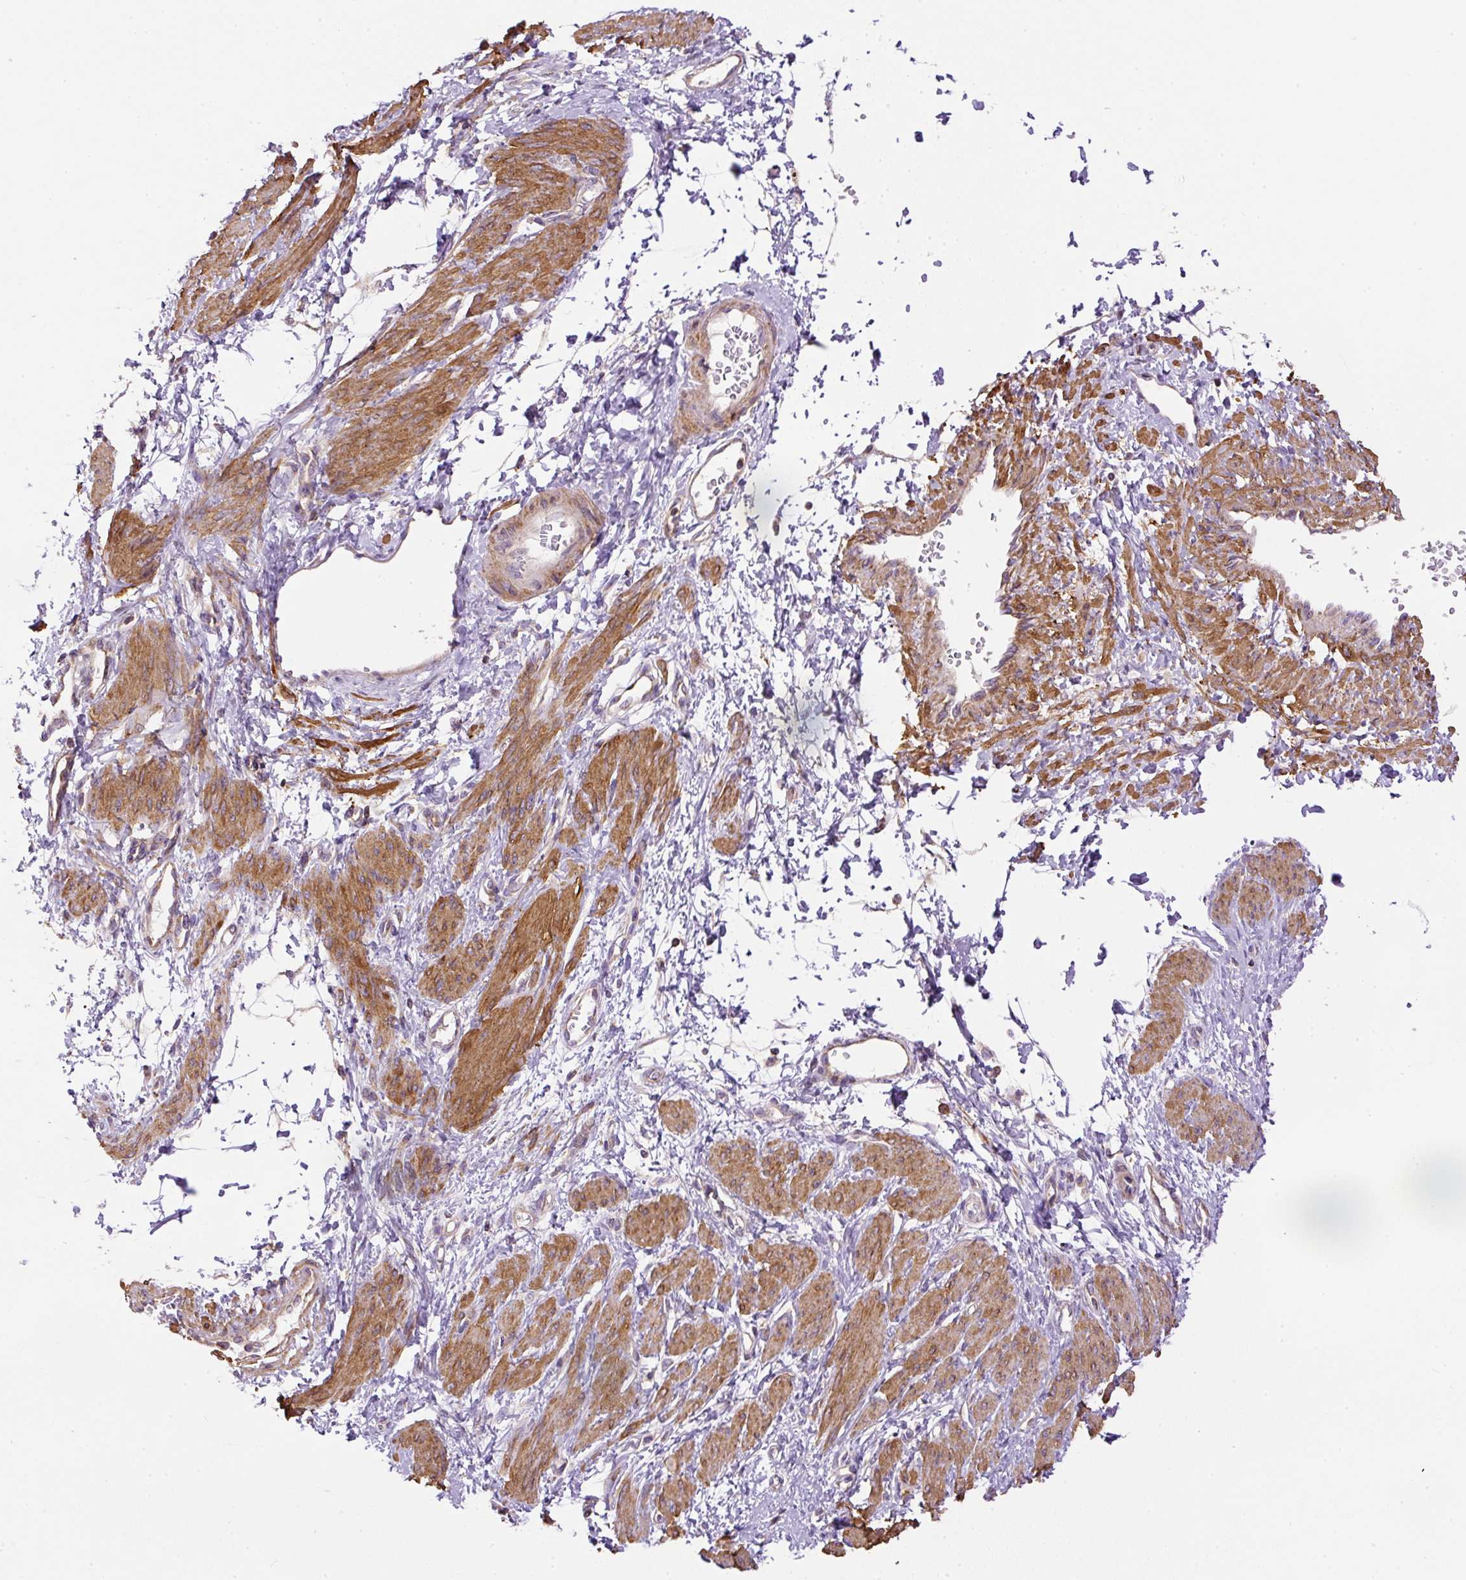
{"staining": {"intensity": "moderate", "quantity": ">75%", "location": "cytoplasmic/membranous"}, "tissue": "smooth muscle", "cell_type": "Smooth muscle cells", "image_type": "normal", "snomed": [{"axis": "morphology", "description": "Normal tissue, NOS"}, {"axis": "topography", "description": "Smooth muscle"}, {"axis": "topography", "description": "Uterus"}], "caption": "Brown immunohistochemical staining in benign smooth muscle shows moderate cytoplasmic/membranous staining in approximately >75% of smooth muscle cells.", "gene": "NDUFAF2", "patient": {"sex": "female", "age": 39}}